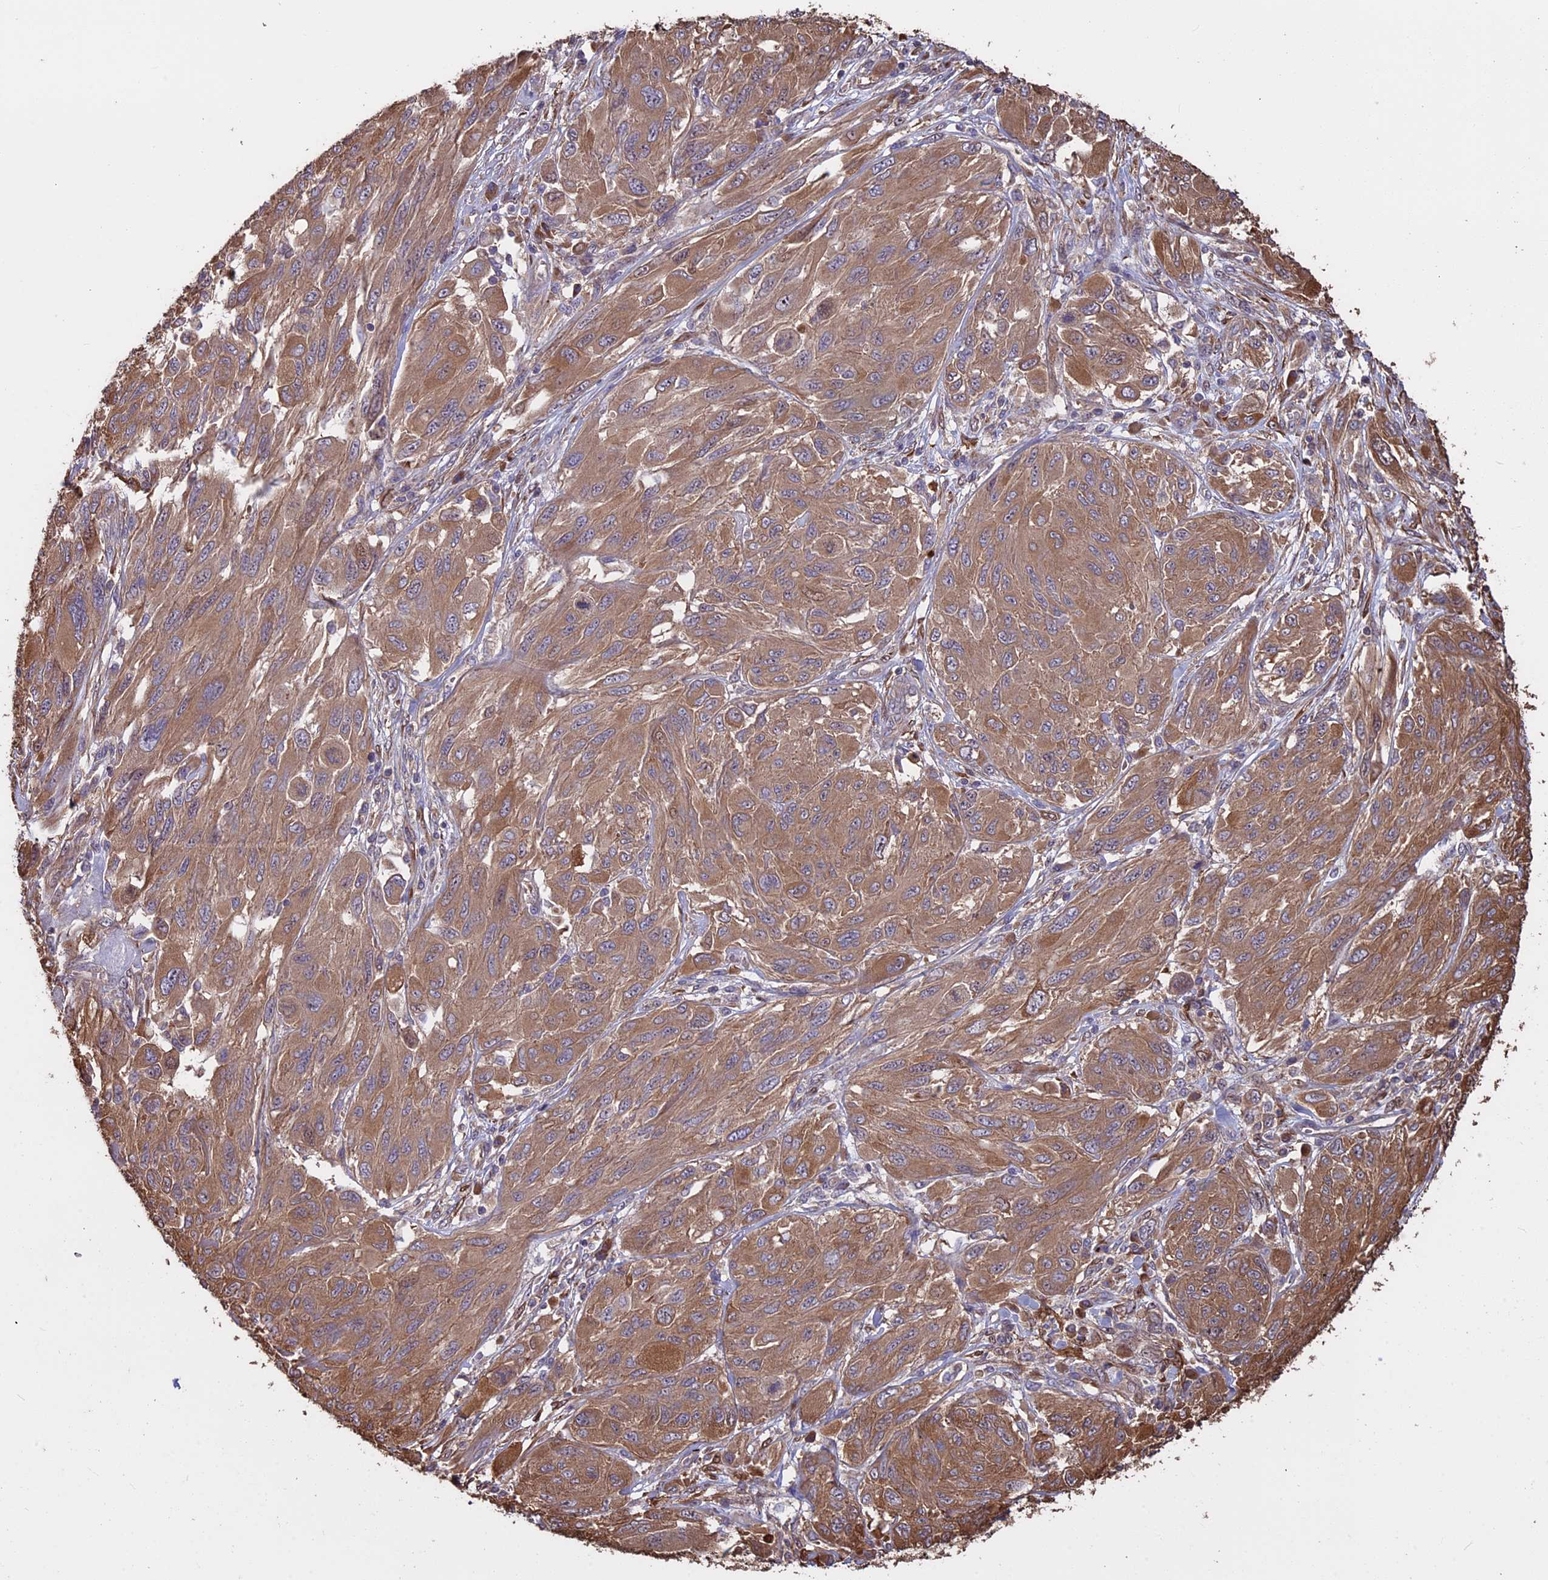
{"staining": {"intensity": "moderate", "quantity": ">75%", "location": "cytoplasmic/membranous"}, "tissue": "melanoma", "cell_type": "Tumor cells", "image_type": "cancer", "snomed": [{"axis": "morphology", "description": "Malignant melanoma, NOS"}, {"axis": "topography", "description": "Skin"}], "caption": "Tumor cells exhibit moderate cytoplasmic/membranous expression in approximately >75% of cells in malignant melanoma.", "gene": "VWA3A", "patient": {"sex": "female", "age": 91}}